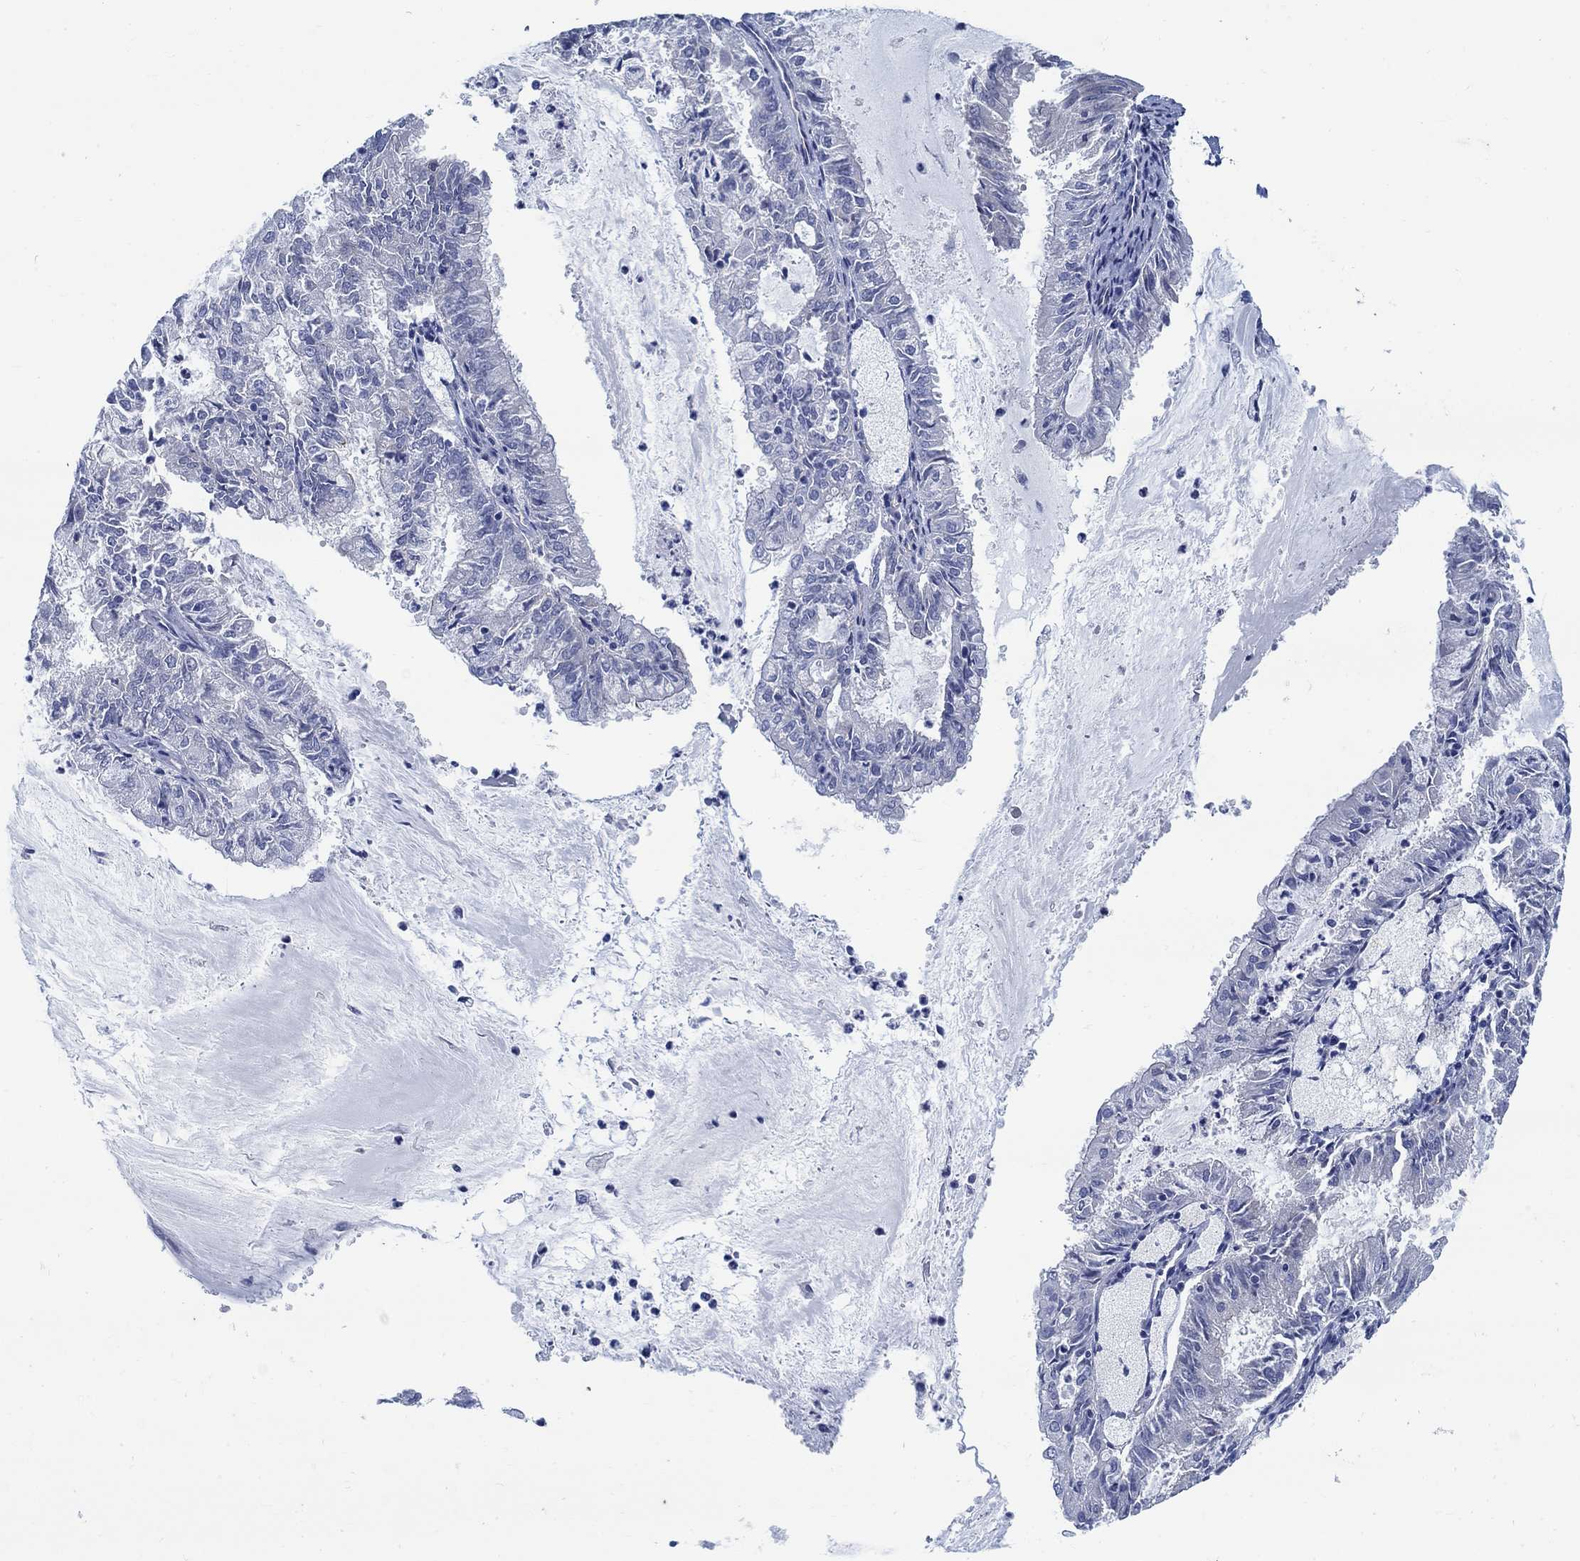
{"staining": {"intensity": "negative", "quantity": "none", "location": "none"}, "tissue": "endometrial cancer", "cell_type": "Tumor cells", "image_type": "cancer", "snomed": [{"axis": "morphology", "description": "Adenocarcinoma, NOS"}, {"axis": "topography", "description": "Endometrium"}], "caption": "This histopathology image is of endometrial cancer (adenocarcinoma) stained with immunohistochemistry to label a protein in brown with the nuclei are counter-stained blue. There is no expression in tumor cells. (Brightfield microscopy of DAB (3,3'-diaminobenzidine) IHC at high magnification).", "gene": "TMEM198", "patient": {"sex": "female", "age": 57}}